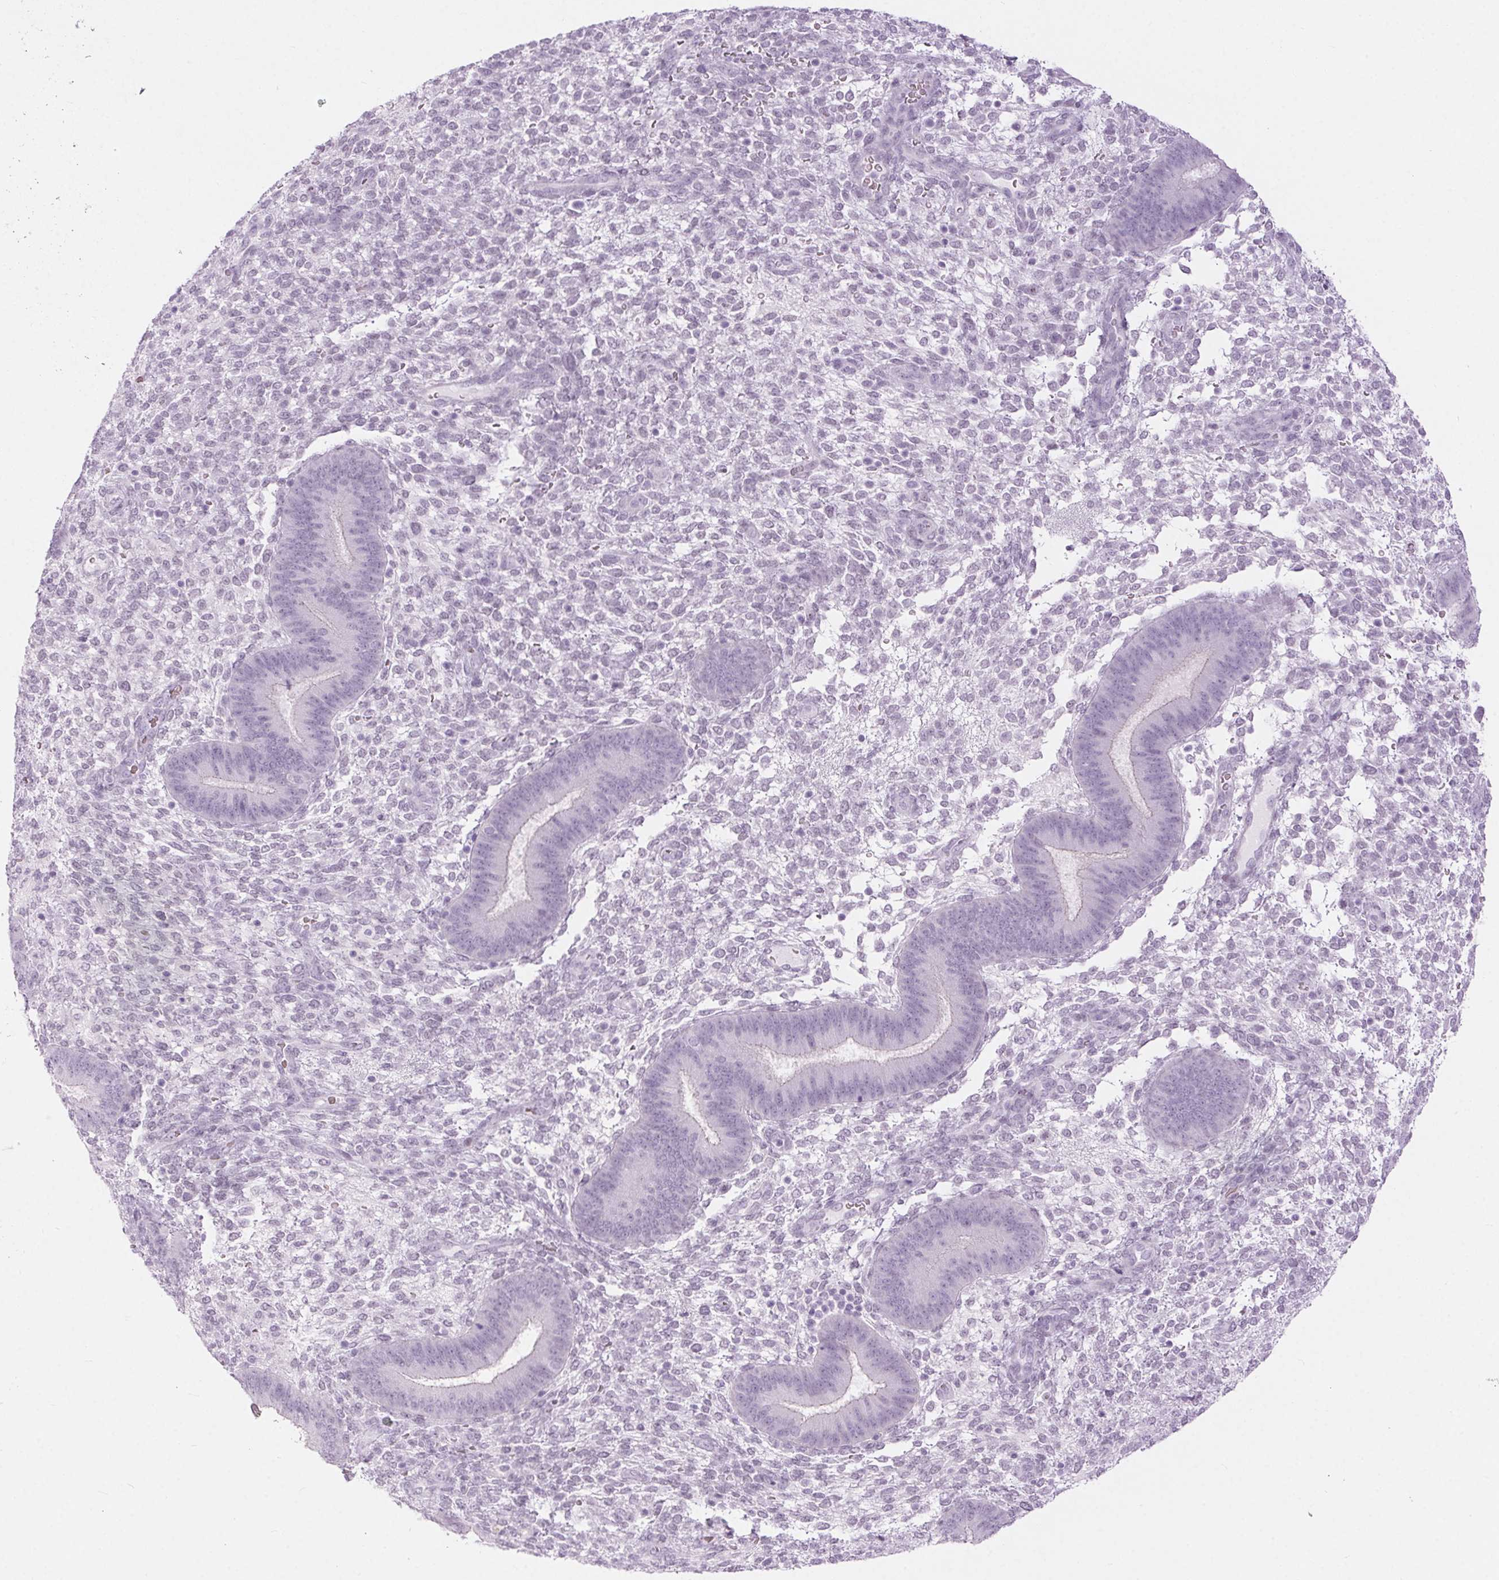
{"staining": {"intensity": "negative", "quantity": "none", "location": "none"}, "tissue": "endometrium", "cell_type": "Cells in endometrial stroma", "image_type": "normal", "snomed": [{"axis": "morphology", "description": "Normal tissue, NOS"}, {"axis": "topography", "description": "Endometrium"}], "caption": "A high-resolution micrograph shows immunohistochemistry (IHC) staining of unremarkable endometrium, which displays no significant expression in cells in endometrial stroma.", "gene": "BEND2", "patient": {"sex": "female", "age": 39}}